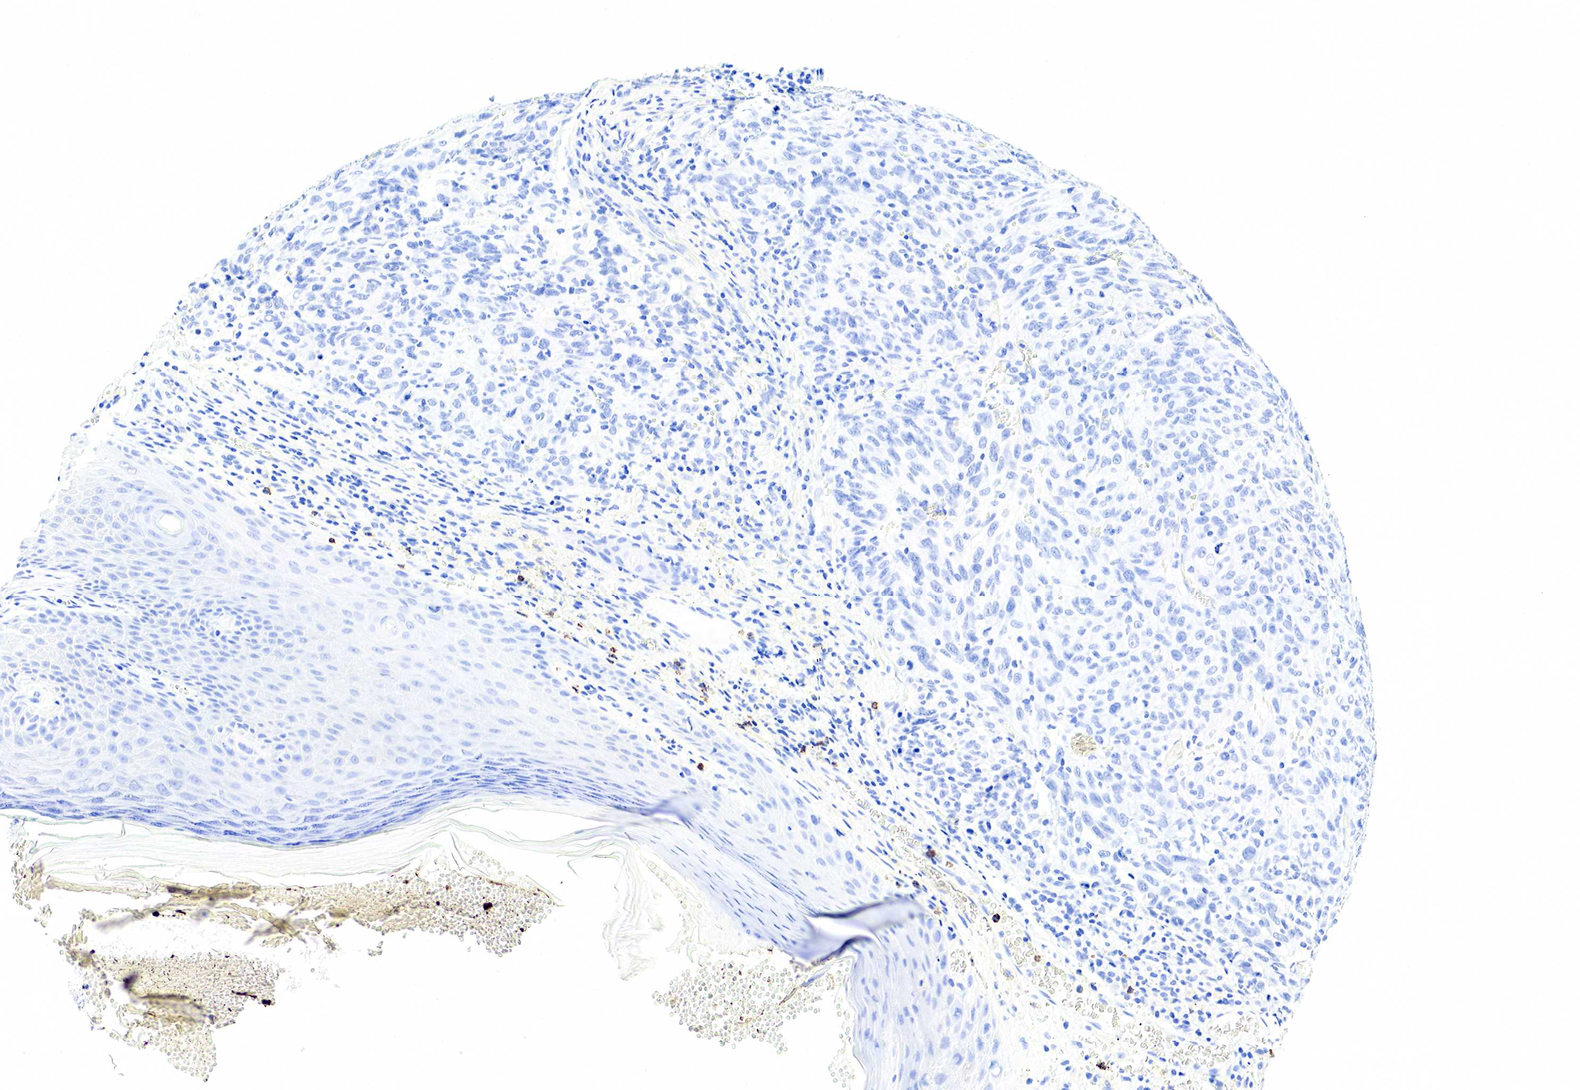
{"staining": {"intensity": "negative", "quantity": "none", "location": "none"}, "tissue": "melanoma", "cell_type": "Tumor cells", "image_type": "cancer", "snomed": [{"axis": "morphology", "description": "Malignant melanoma, NOS"}, {"axis": "topography", "description": "Skin"}], "caption": "A high-resolution micrograph shows immunohistochemistry staining of melanoma, which displays no significant staining in tumor cells.", "gene": "FUT4", "patient": {"sex": "male", "age": 76}}